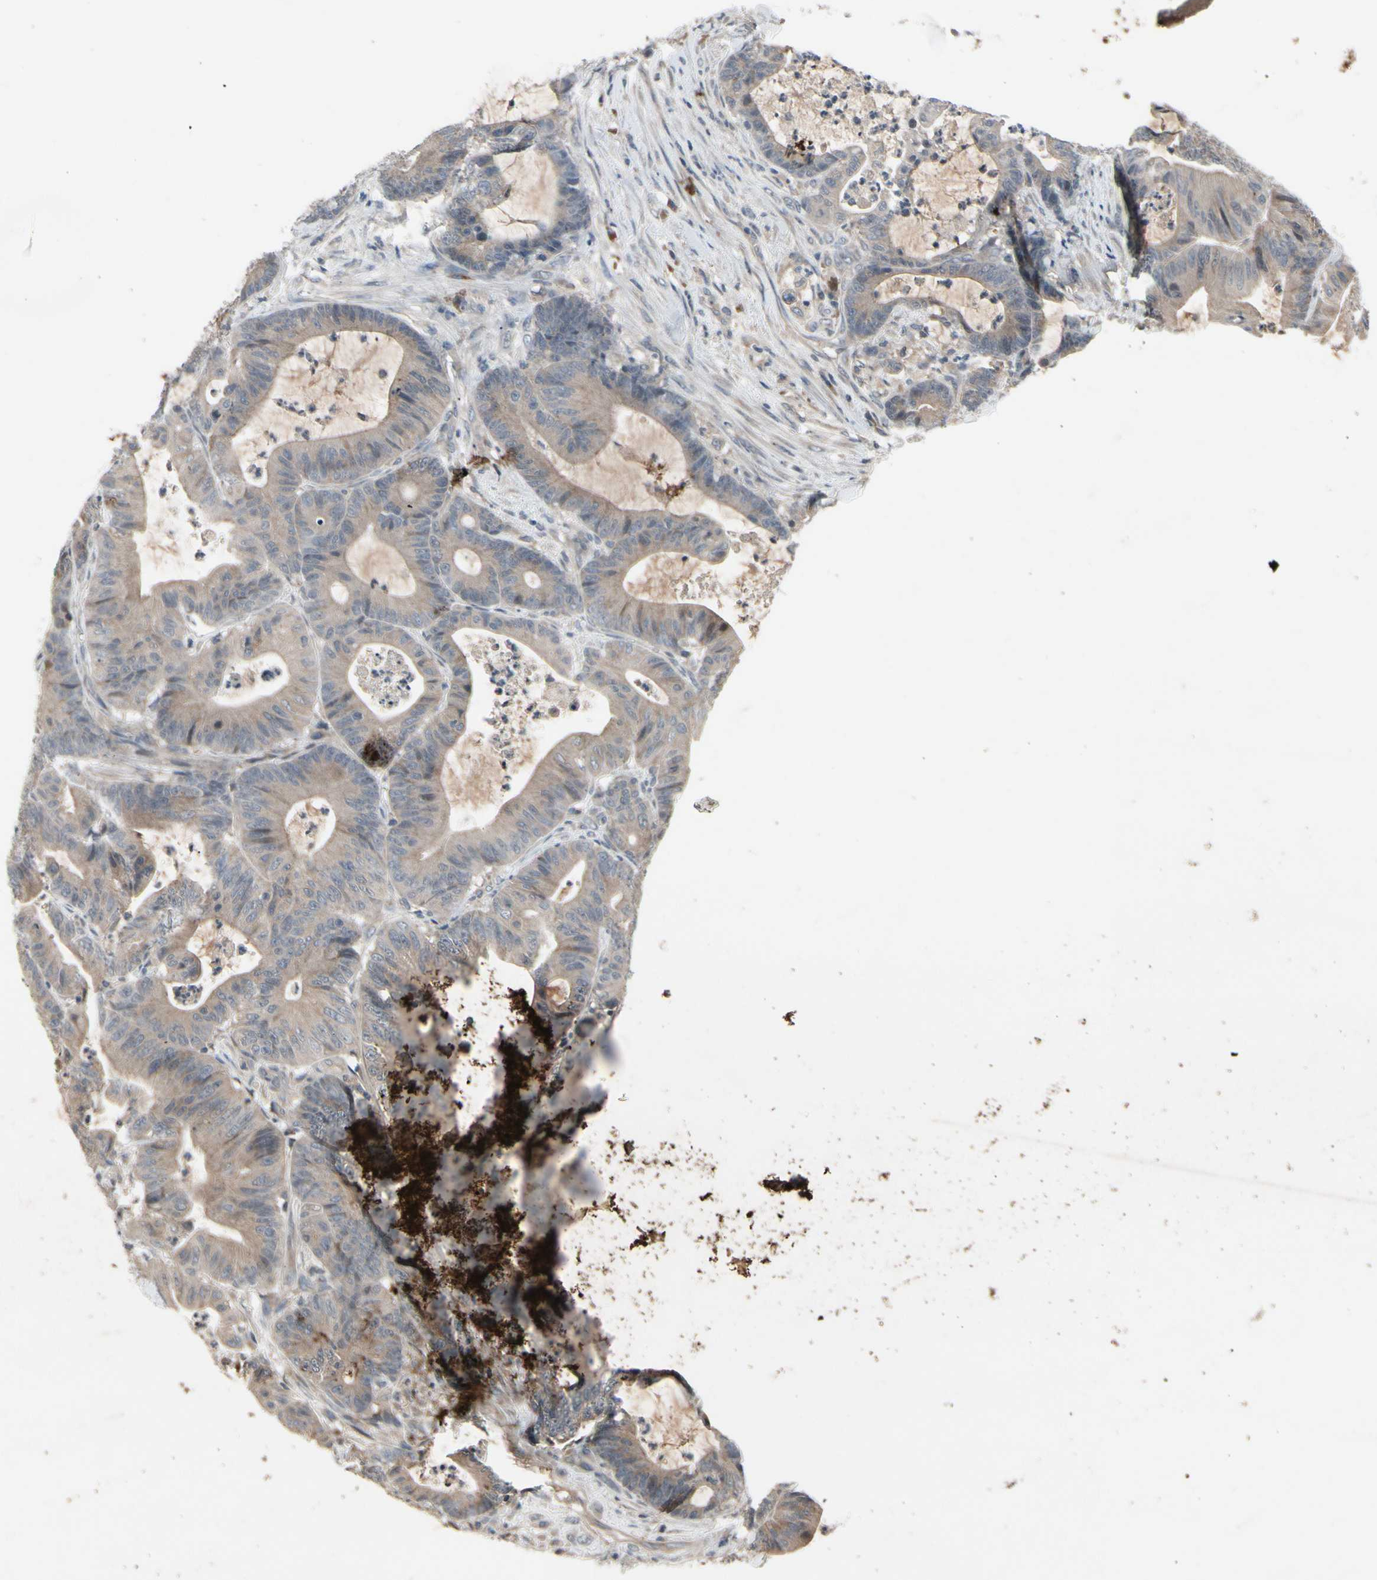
{"staining": {"intensity": "moderate", "quantity": ">75%", "location": "cytoplasmic/membranous"}, "tissue": "colorectal cancer", "cell_type": "Tumor cells", "image_type": "cancer", "snomed": [{"axis": "morphology", "description": "Adenocarcinoma, NOS"}, {"axis": "topography", "description": "Colon"}], "caption": "Immunohistochemistry (DAB (3,3'-diaminobenzidine)) staining of human colorectal adenocarcinoma reveals moderate cytoplasmic/membranous protein positivity in about >75% of tumor cells. (brown staining indicates protein expression, while blue staining denotes nuclei).", "gene": "NSF", "patient": {"sex": "female", "age": 84}}